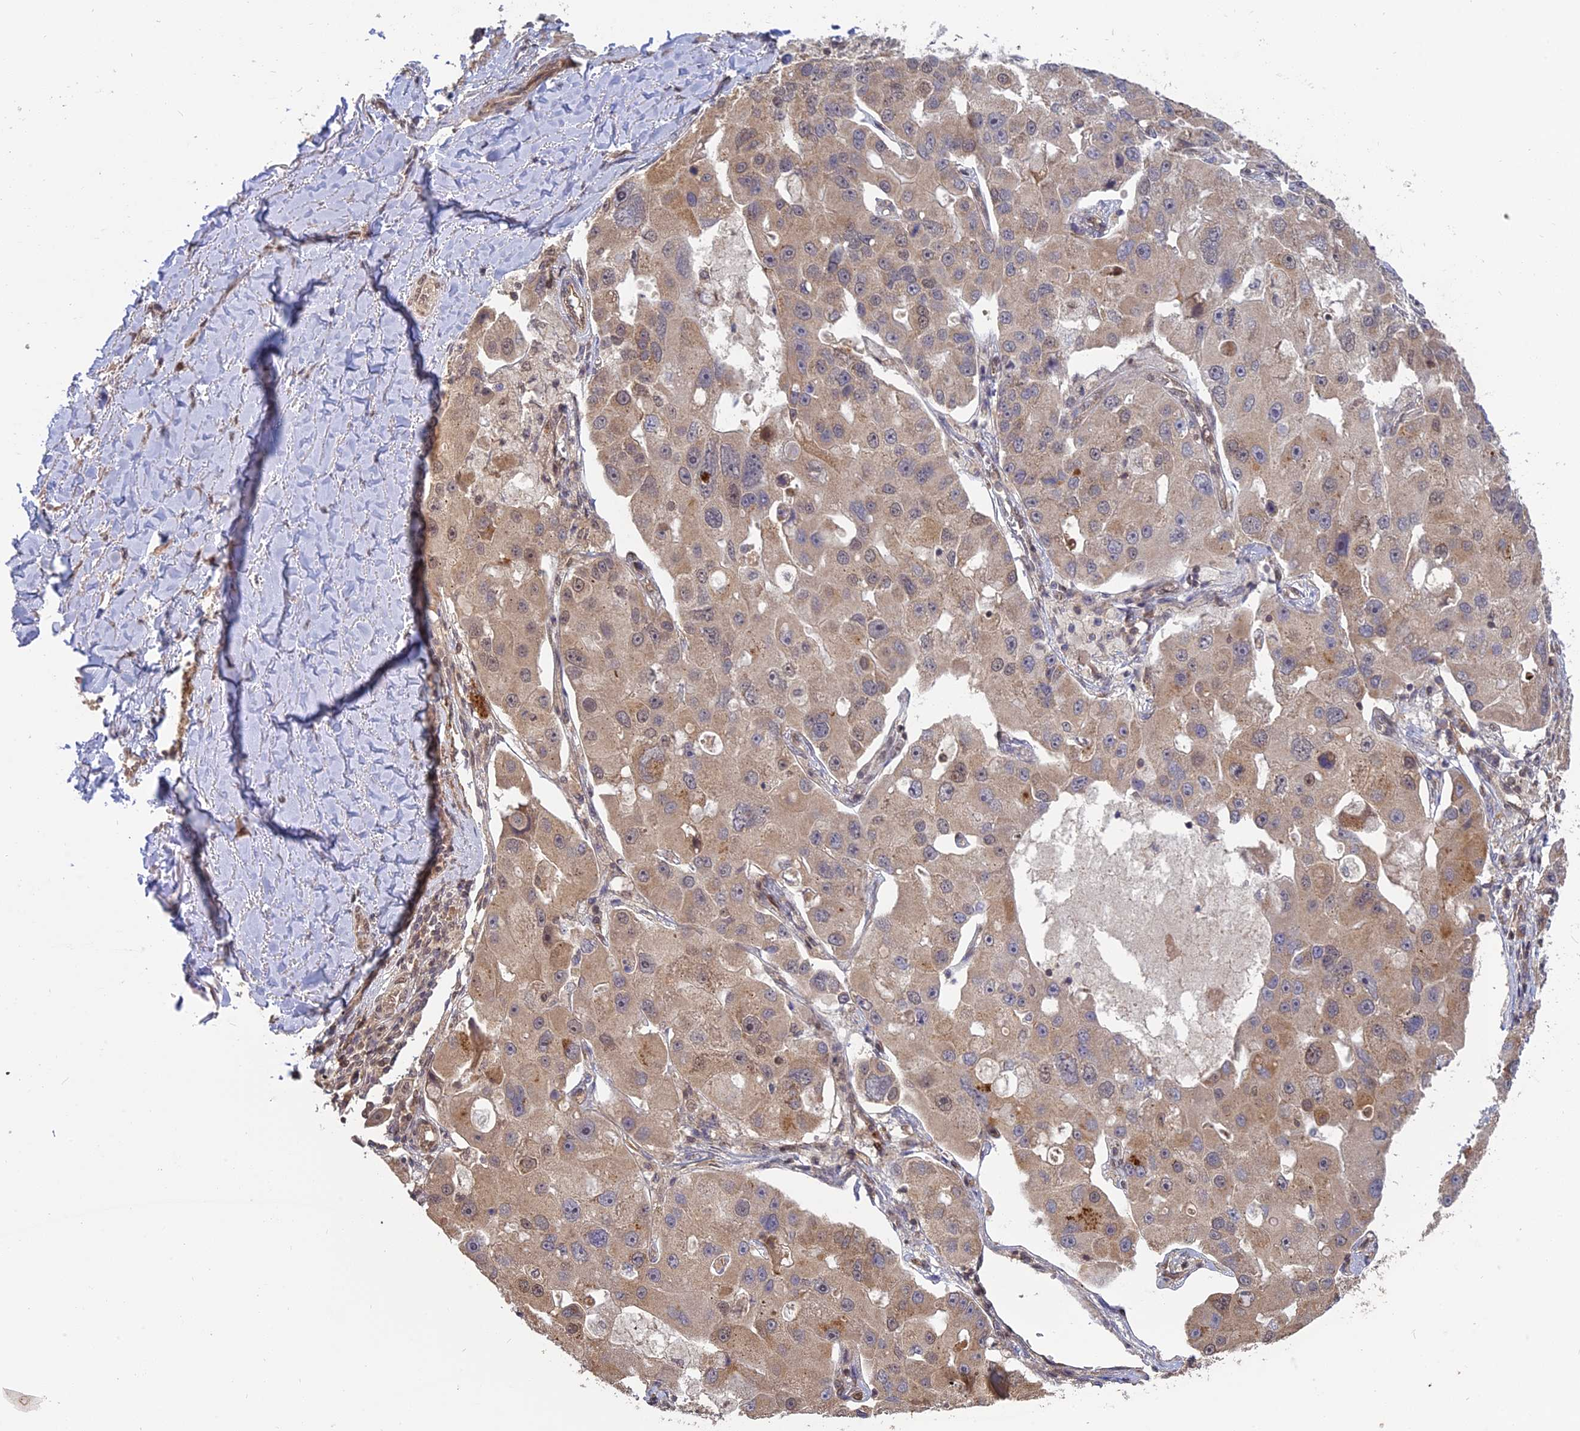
{"staining": {"intensity": "weak", "quantity": ">75%", "location": "cytoplasmic/membranous,nuclear"}, "tissue": "lung cancer", "cell_type": "Tumor cells", "image_type": "cancer", "snomed": [{"axis": "morphology", "description": "Adenocarcinoma, NOS"}, {"axis": "topography", "description": "Lung"}], "caption": "Immunohistochemistry (IHC) photomicrograph of neoplastic tissue: human lung adenocarcinoma stained using IHC exhibits low levels of weak protein expression localized specifically in the cytoplasmic/membranous and nuclear of tumor cells, appearing as a cytoplasmic/membranous and nuclear brown color.", "gene": "PKIG", "patient": {"sex": "female", "age": 54}}